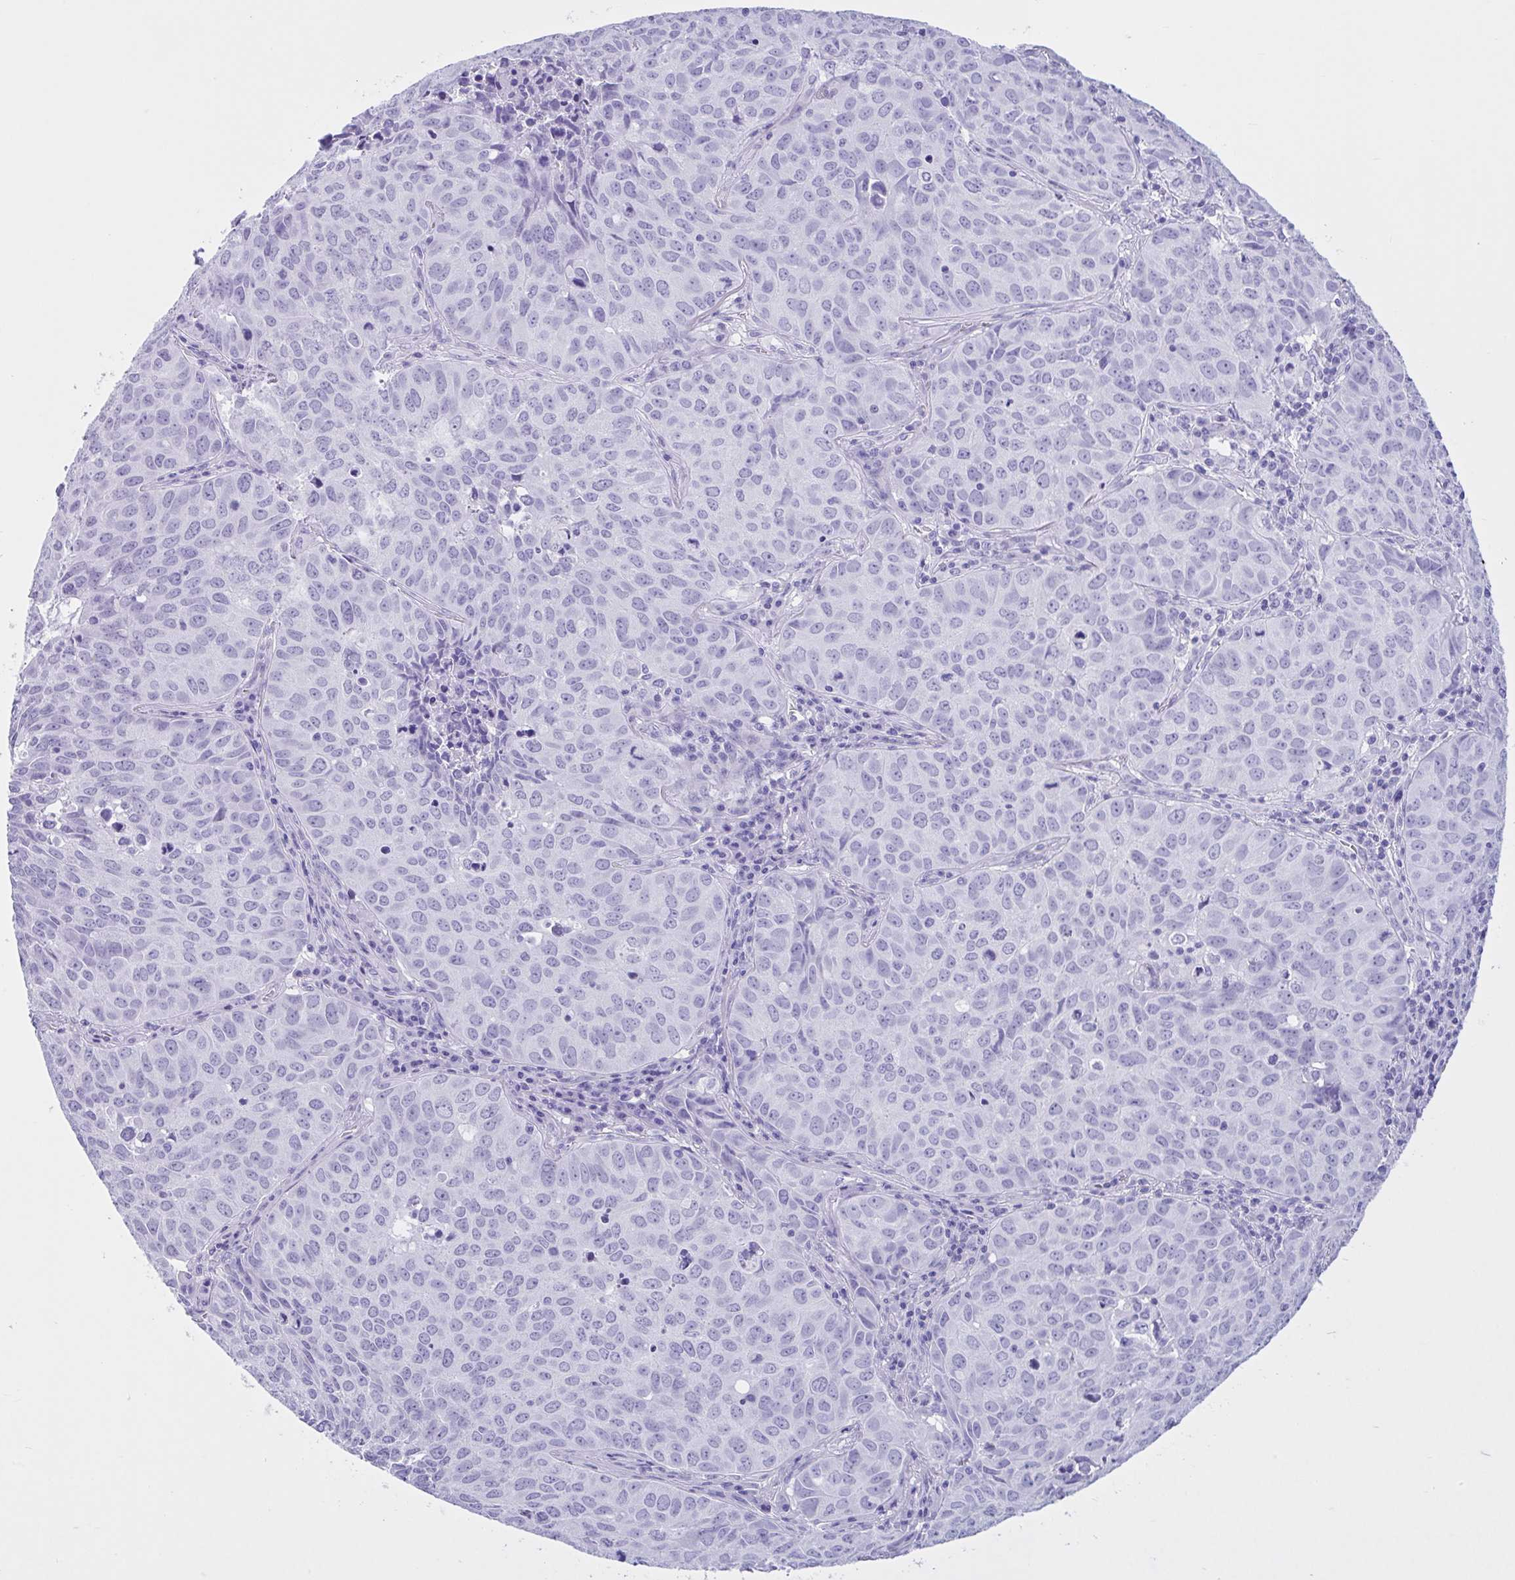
{"staining": {"intensity": "negative", "quantity": "none", "location": "none"}, "tissue": "lung cancer", "cell_type": "Tumor cells", "image_type": "cancer", "snomed": [{"axis": "morphology", "description": "Adenocarcinoma, NOS"}, {"axis": "topography", "description": "Lung"}], "caption": "DAB immunohistochemical staining of human lung cancer (adenocarcinoma) displays no significant positivity in tumor cells. The staining was performed using DAB (3,3'-diaminobenzidine) to visualize the protein expression in brown, while the nuclei were stained in blue with hematoxylin (Magnification: 20x).", "gene": "IAPP", "patient": {"sex": "female", "age": 50}}